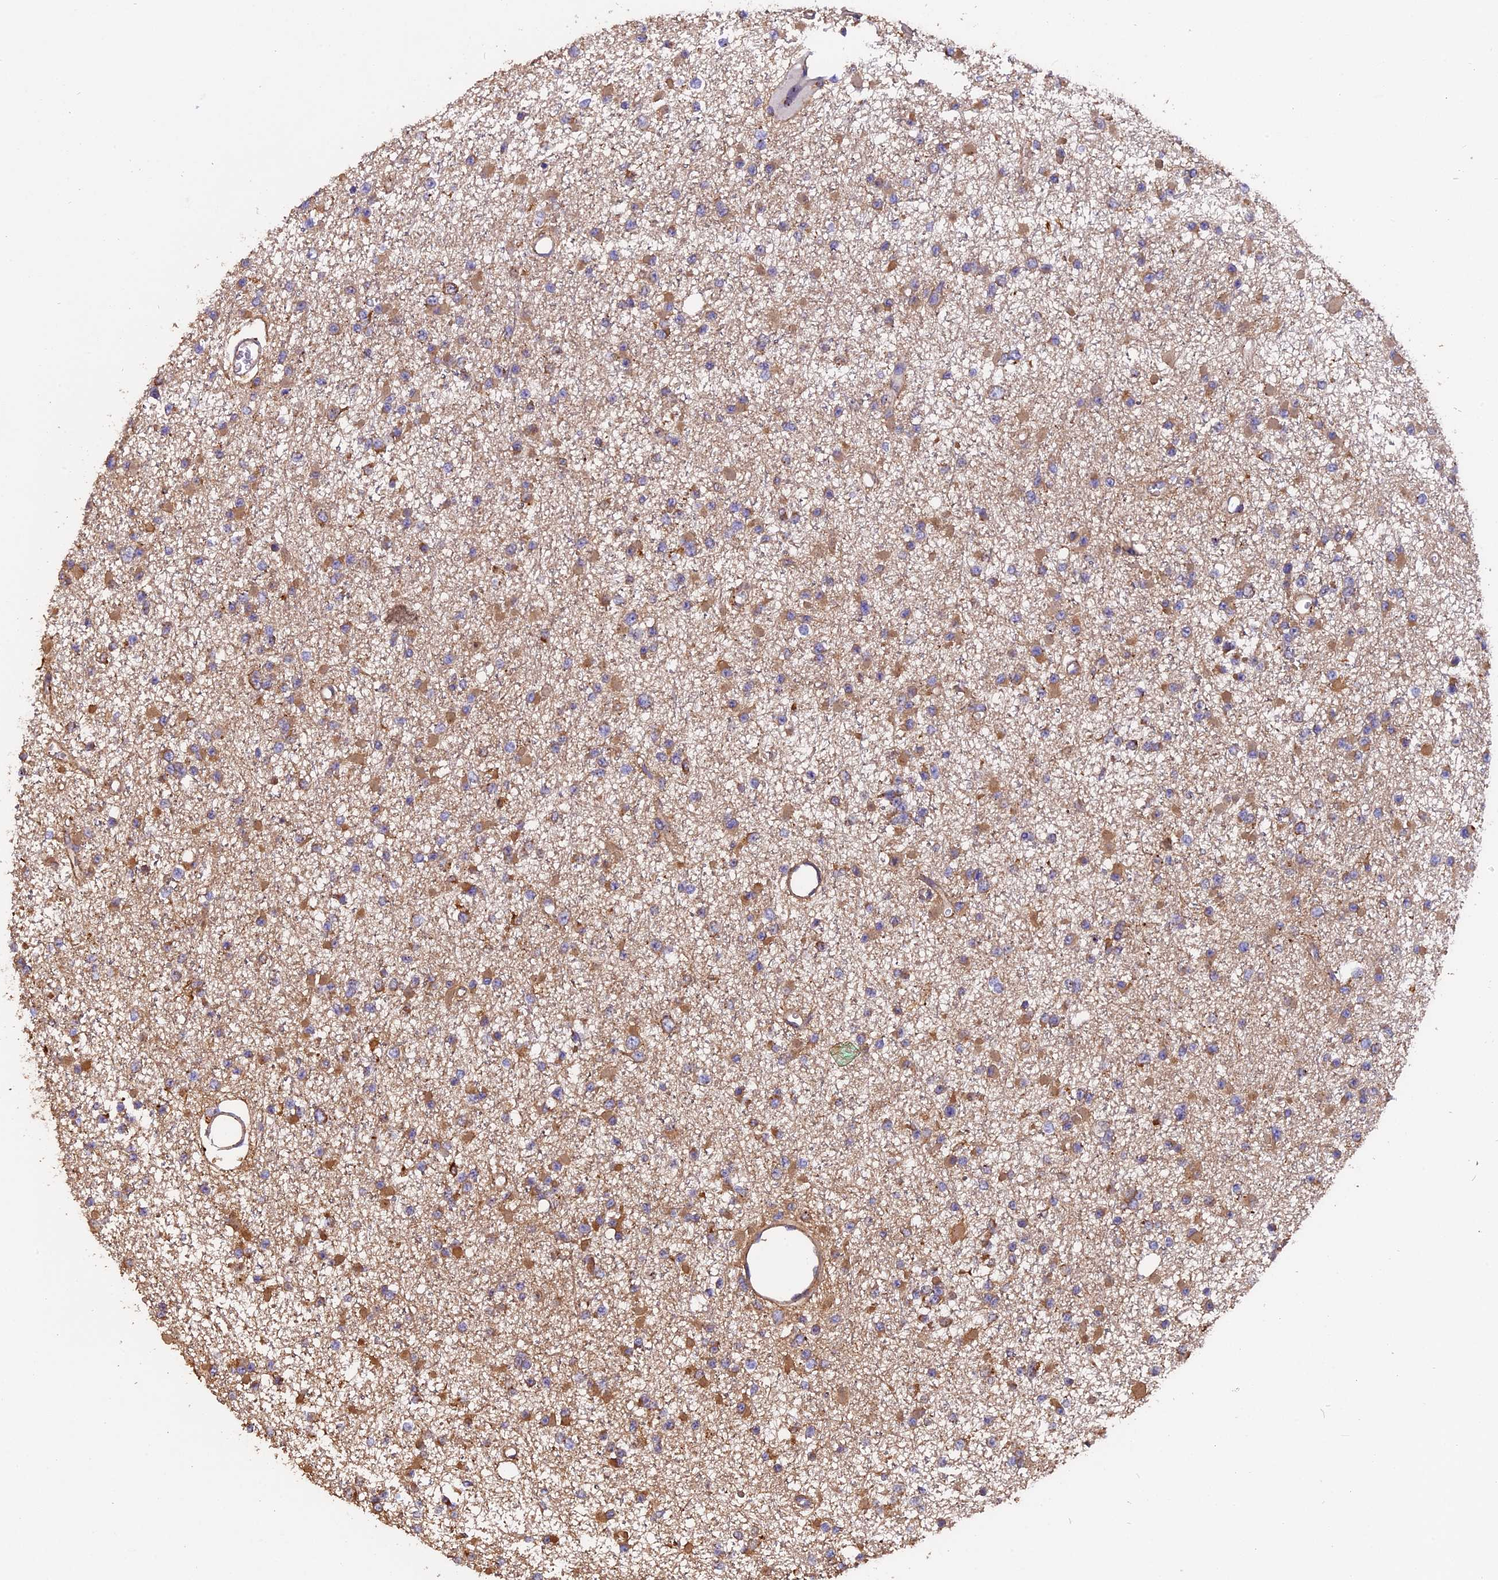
{"staining": {"intensity": "moderate", "quantity": "25%-75%", "location": "cytoplasmic/membranous"}, "tissue": "glioma", "cell_type": "Tumor cells", "image_type": "cancer", "snomed": [{"axis": "morphology", "description": "Glioma, malignant, Low grade"}, {"axis": "topography", "description": "Brain"}], "caption": "Human malignant glioma (low-grade) stained for a protein (brown) demonstrates moderate cytoplasmic/membranous positive positivity in about 25%-75% of tumor cells.", "gene": "CHMP2A", "patient": {"sex": "female", "age": 22}}